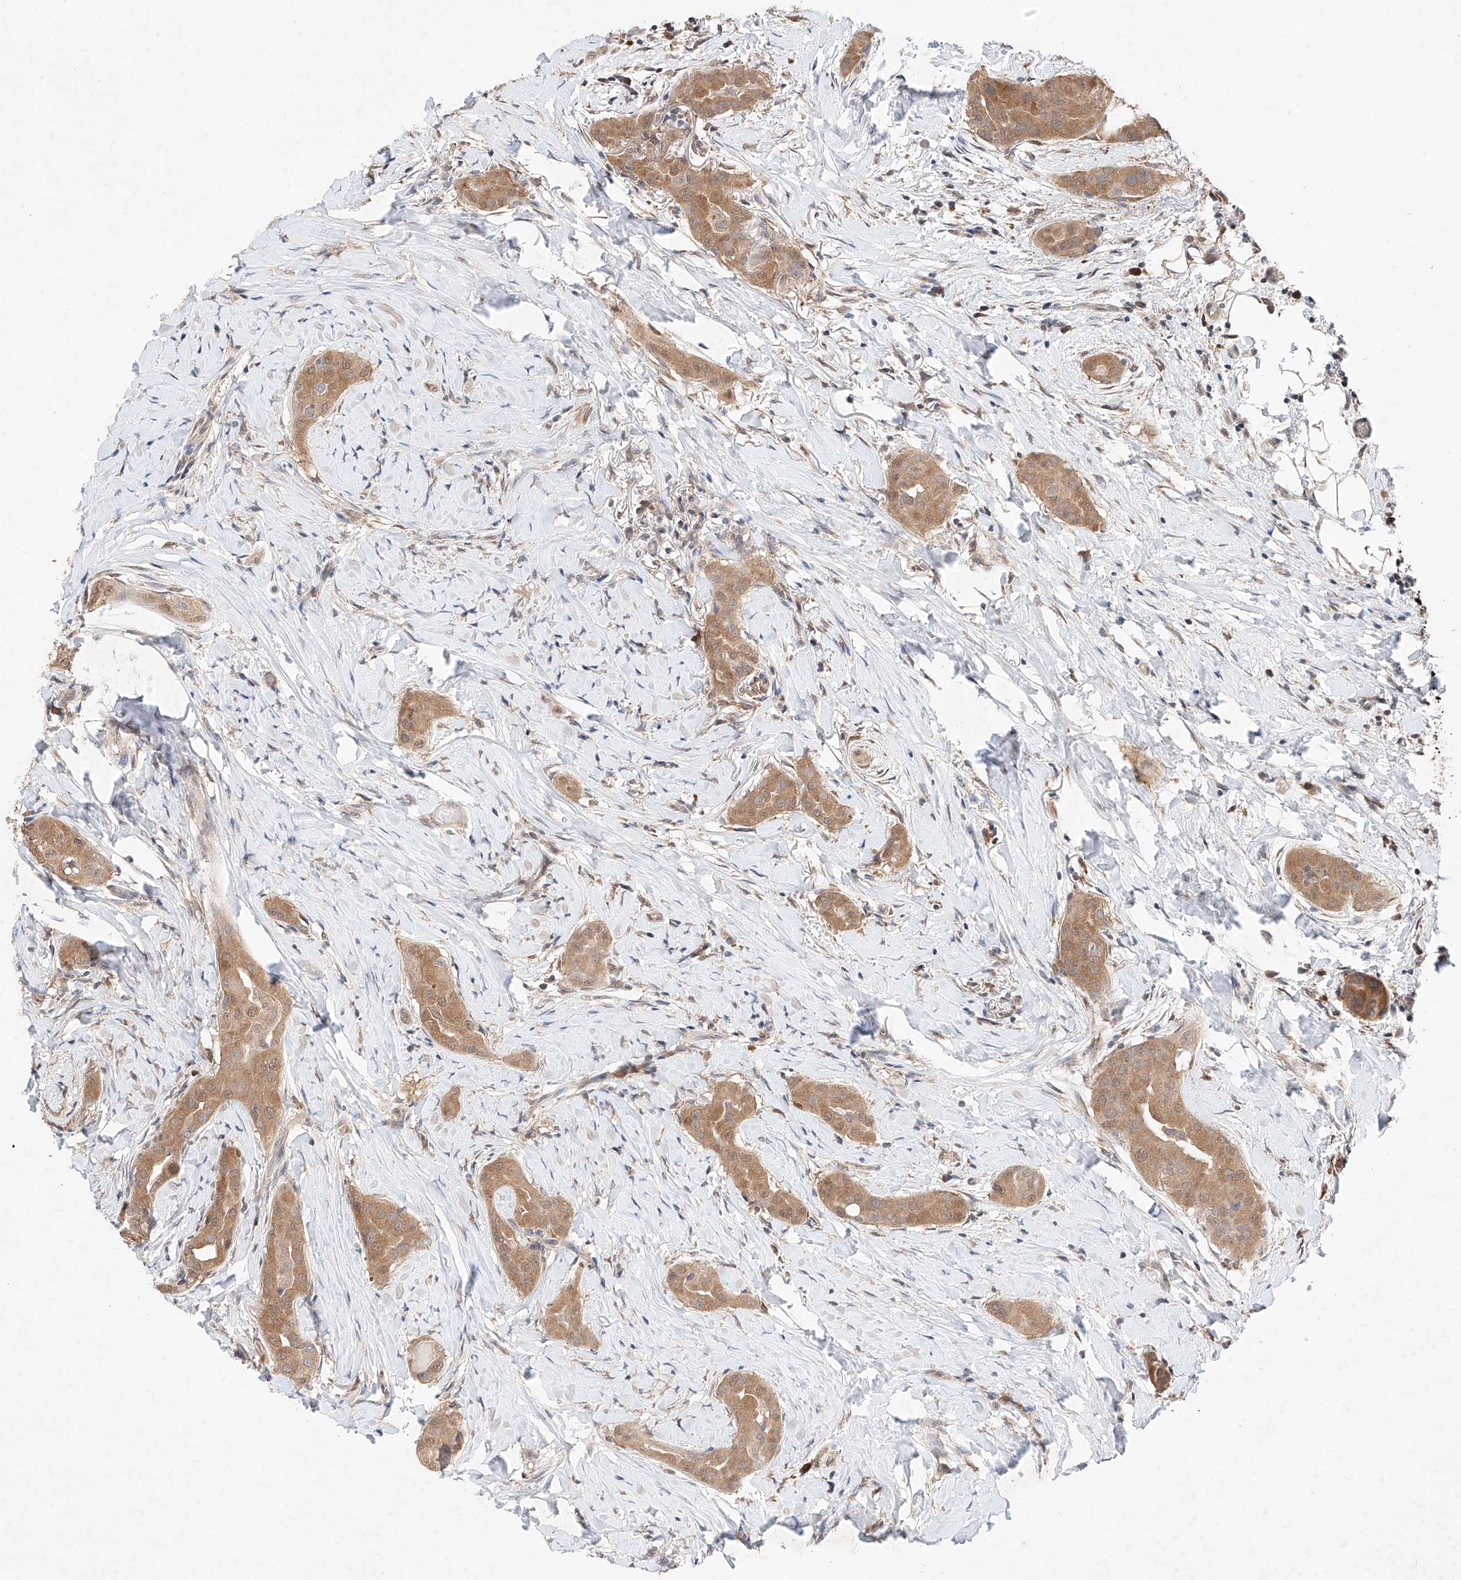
{"staining": {"intensity": "moderate", "quantity": ">75%", "location": "cytoplasmic/membranous"}, "tissue": "thyroid cancer", "cell_type": "Tumor cells", "image_type": "cancer", "snomed": [{"axis": "morphology", "description": "Papillary adenocarcinoma, NOS"}, {"axis": "topography", "description": "Thyroid gland"}], "caption": "Protein expression analysis of human thyroid papillary adenocarcinoma reveals moderate cytoplasmic/membranous positivity in approximately >75% of tumor cells.", "gene": "ZSCAN4", "patient": {"sex": "male", "age": 33}}